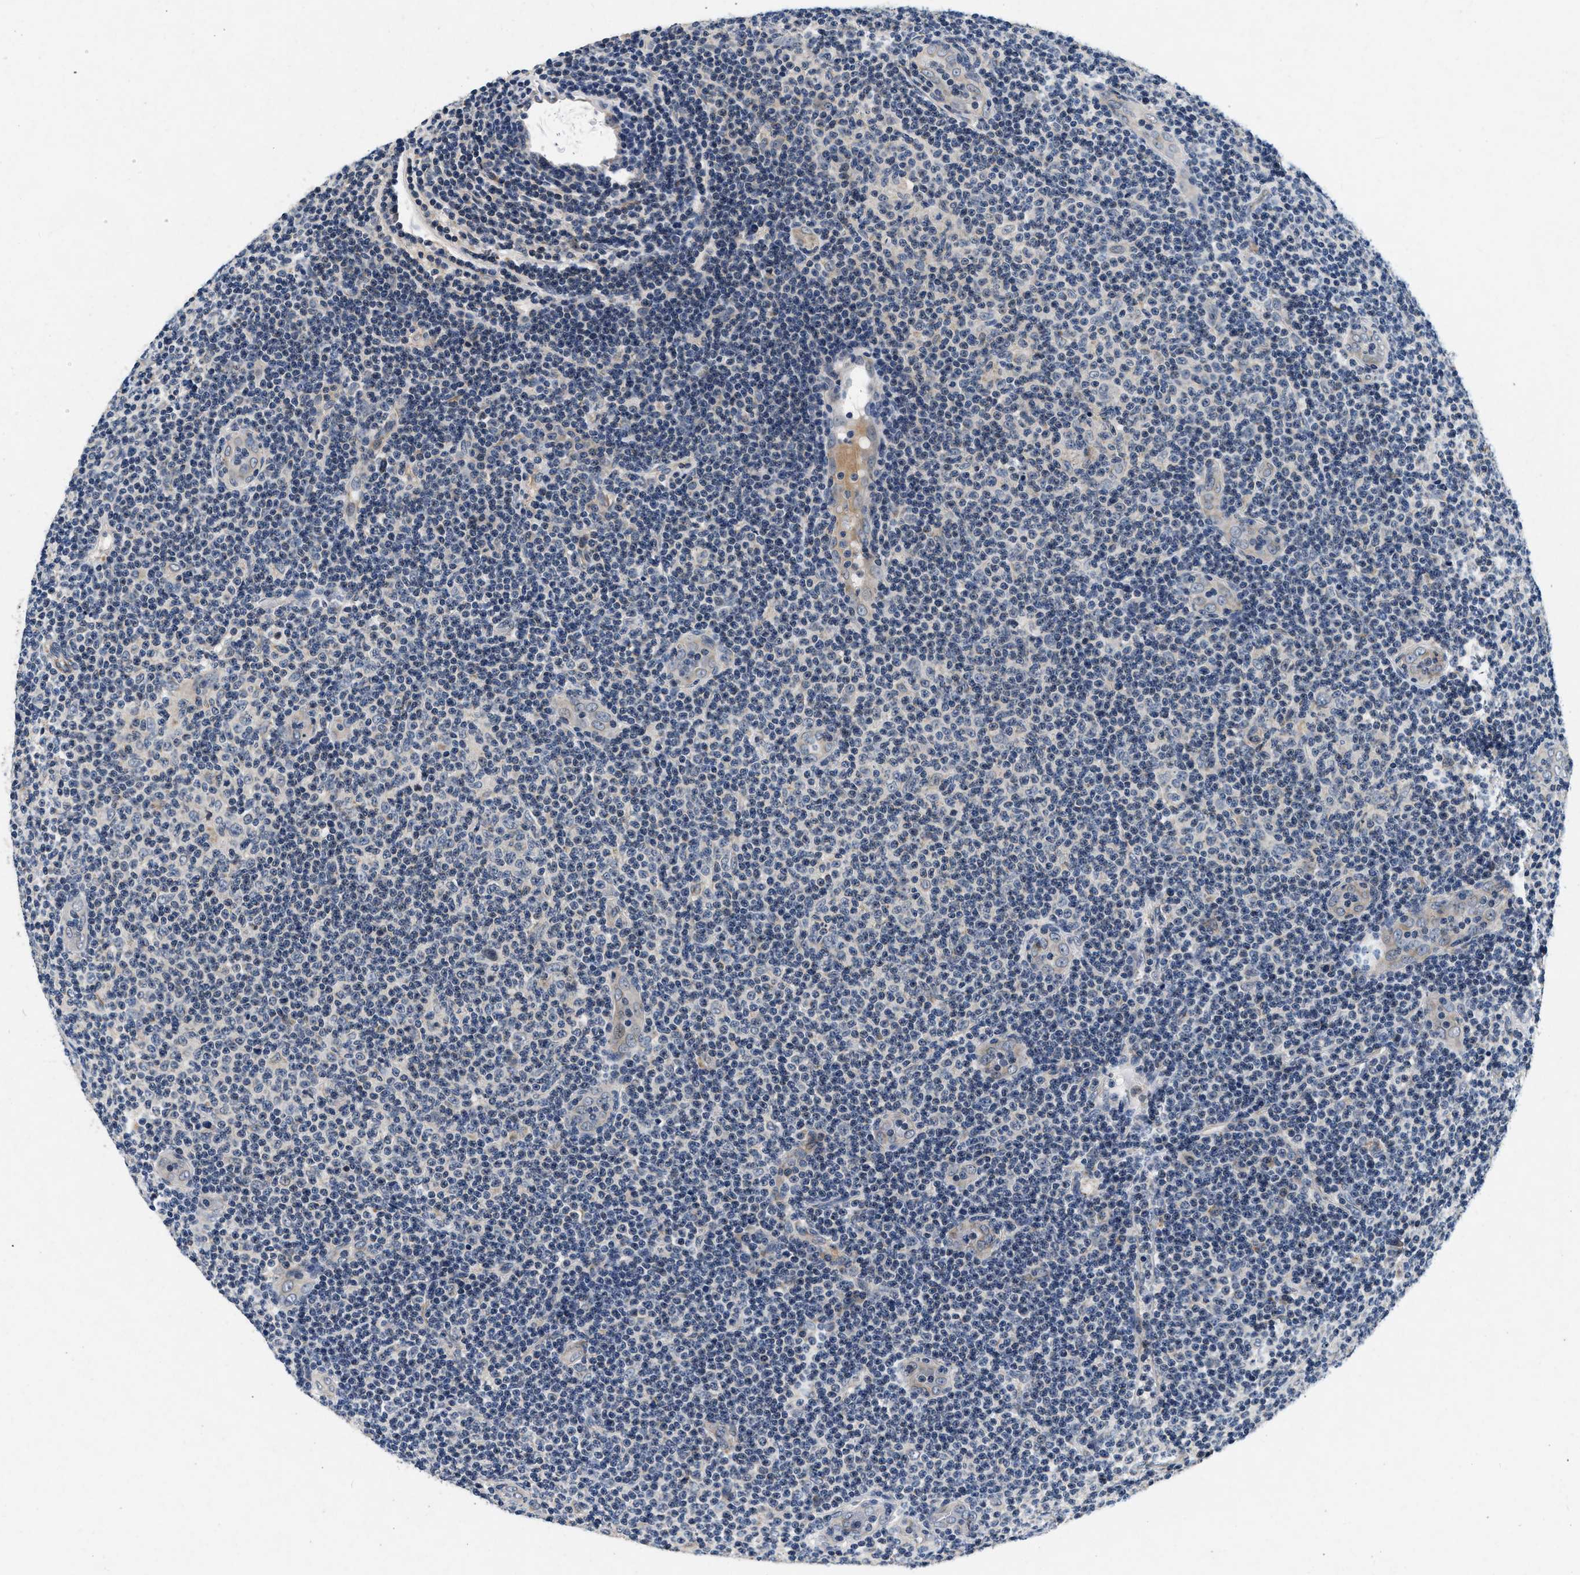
{"staining": {"intensity": "negative", "quantity": "none", "location": "none"}, "tissue": "lymphoma", "cell_type": "Tumor cells", "image_type": "cancer", "snomed": [{"axis": "morphology", "description": "Malignant lymphoma, non-Hodgkin's type, Low grade"}, {"axis": "topography", "description": "Lymph node"}], "caption": "Immunohistochemistry of lymphoma exhibits no expression in tumor cells.", "gene": "PDP1", "patient": {"sex": "male", "age": 83}}